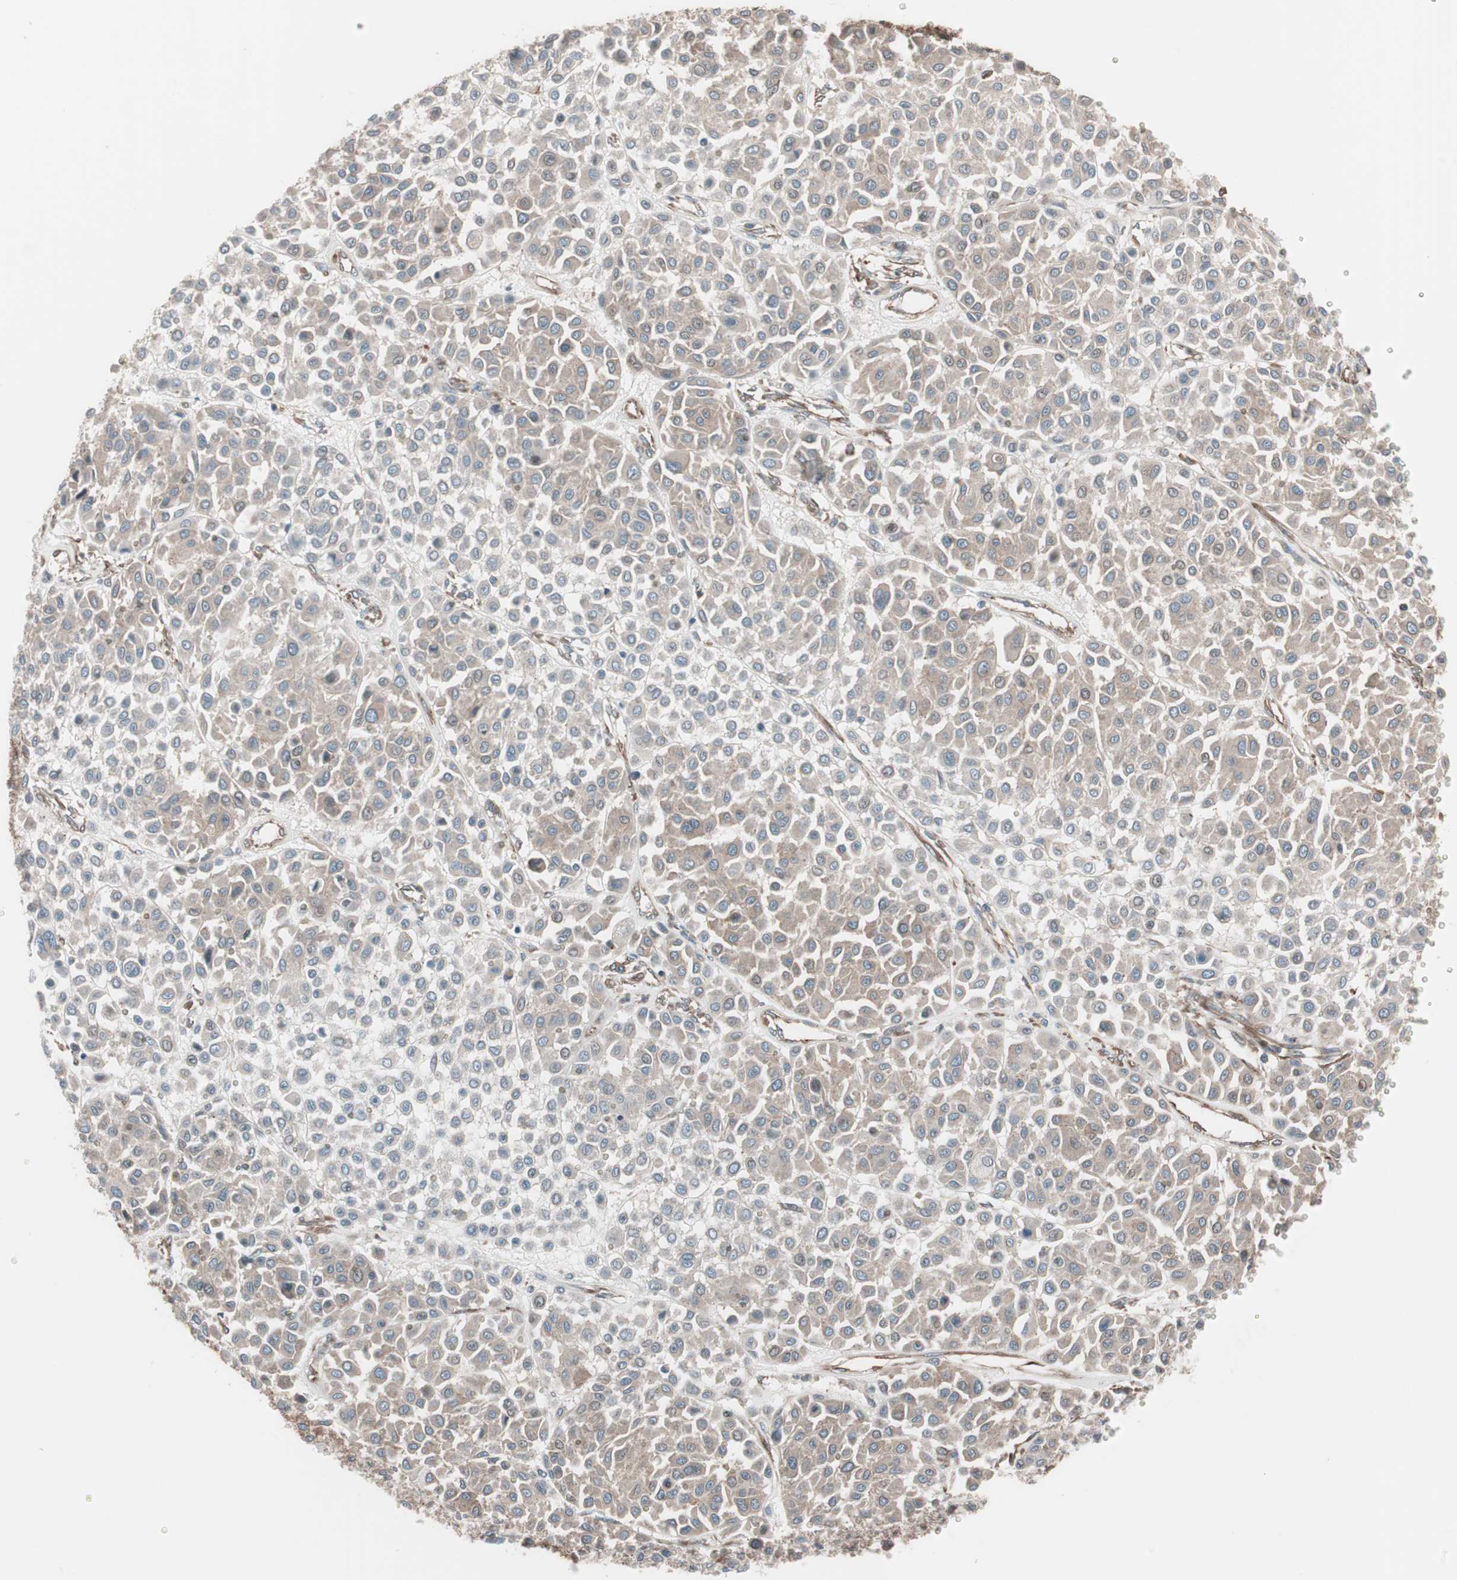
{"staining": {"intensity": "weak", "quantity": ">75%", "location": "cytoplasmic/membranous"}, "tissue": "melanoma", "cell_type": "Tumor cells", "image_type": "cancer", "snomed": [{"axis": "morphology", "description": "Malignant melanoma, Metastatic site"}, {"axis": "topography", "description": "Soft tissue"}], "caption": "IHC histopathology image of human melanoma stained for a protein (brown), which exhibits low levels of weak cytoplasmic/membranous expression in approximately >75% of tumor cells.", "gene": "SEC31A", "patient": {"sex": "male", "age": 41}}